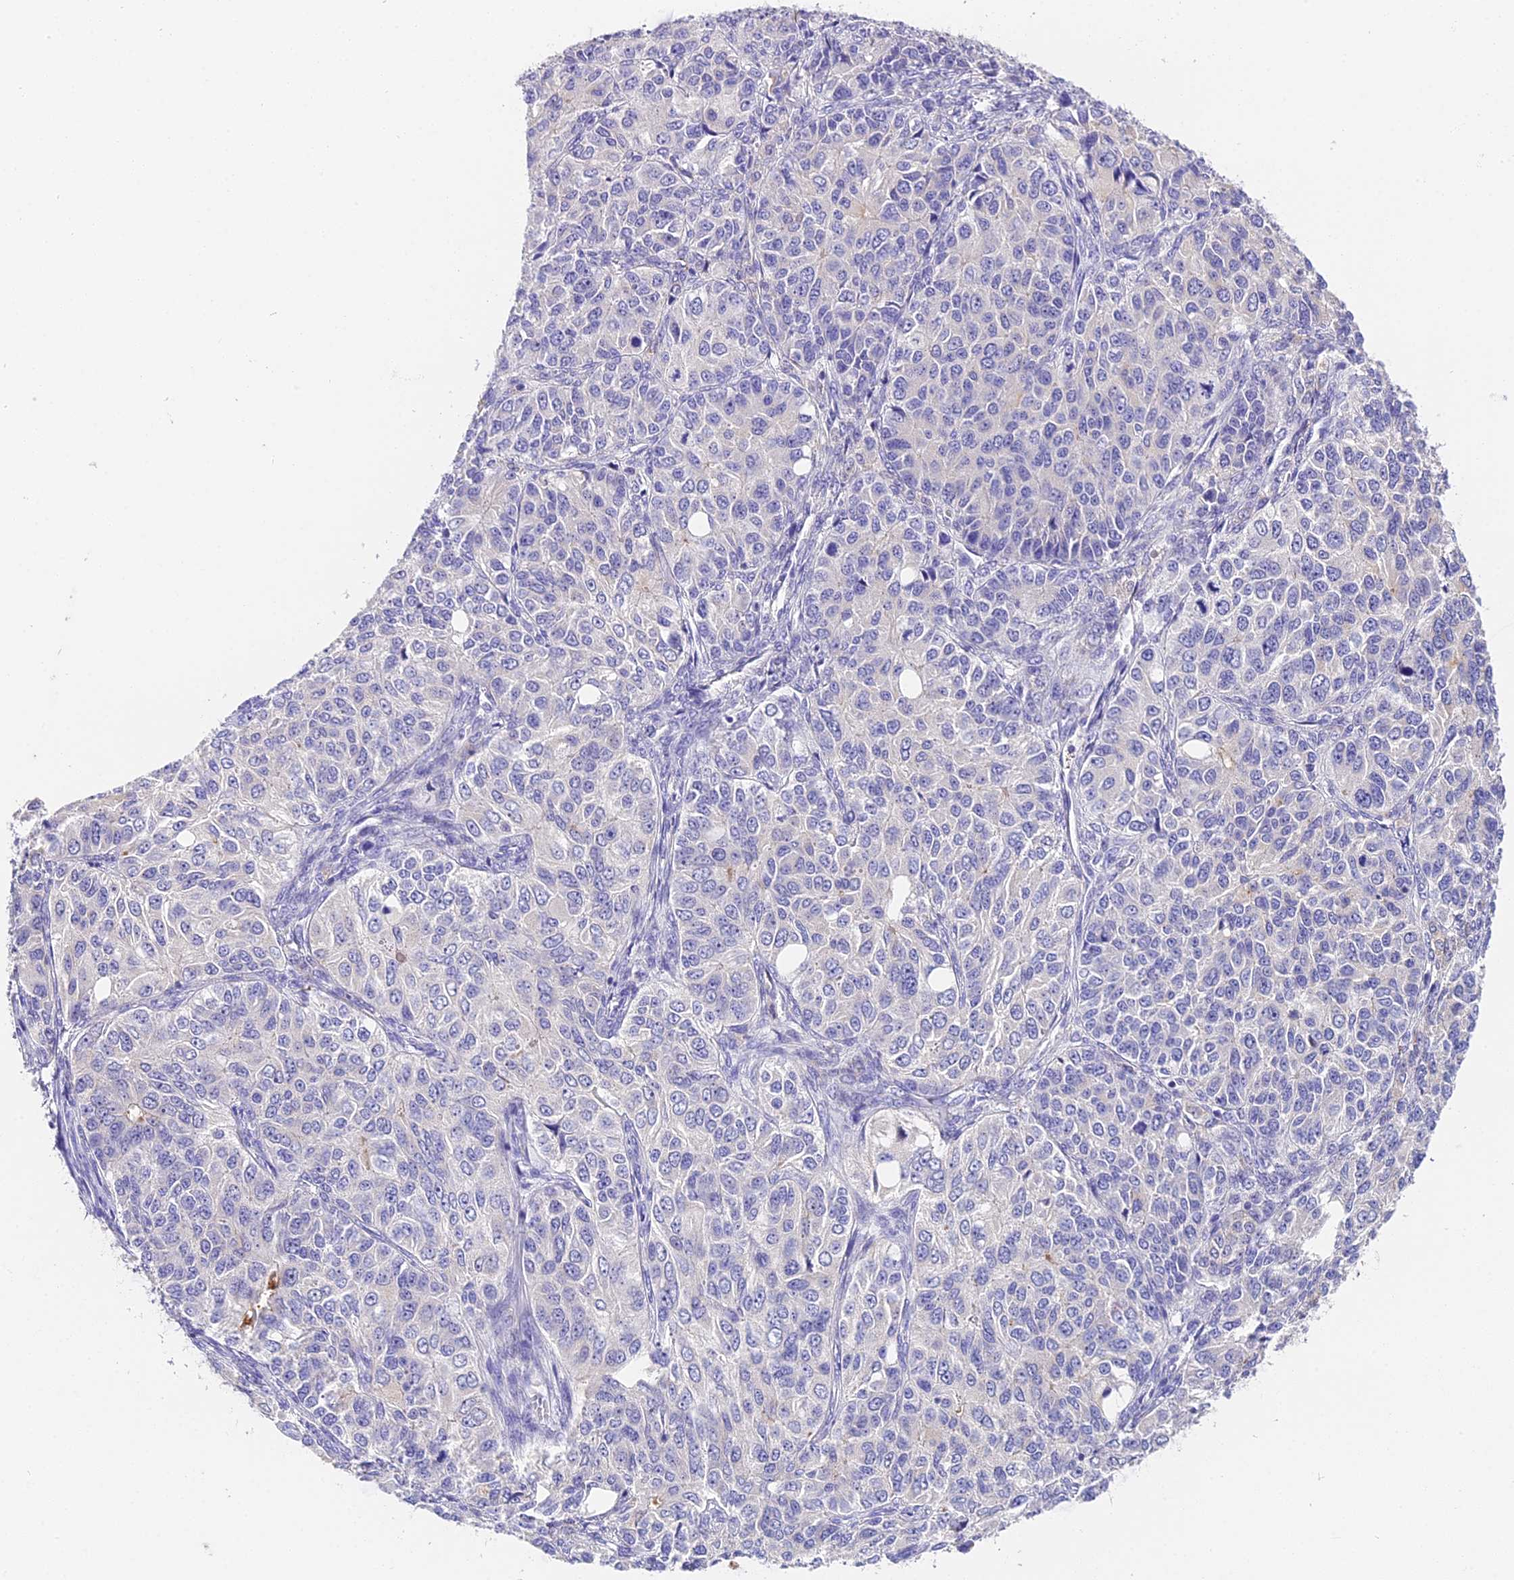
{"staining": {"intensity": "negative", "quantity": "none", "location": "none"}, "tissue": "ovarian cancer", "cell_type": "Tumor cells", "image_type": "cancer", "snomed": [{"axis": "morphology", "description": "Carcinoma, endometroid"}, {"axis": "topography", "description": "Ovary"}], "caption": "Immunohistochemistry histopathology image of neoplastic tissue: human ovarian cancer (endometroid carcinoma) stained with DAB (3,3'-diaminobenzidine) displays no significant protein staining in tumor cells.", "gene": "LYPD6", "patient": {"sex": "female", "age": 51}}